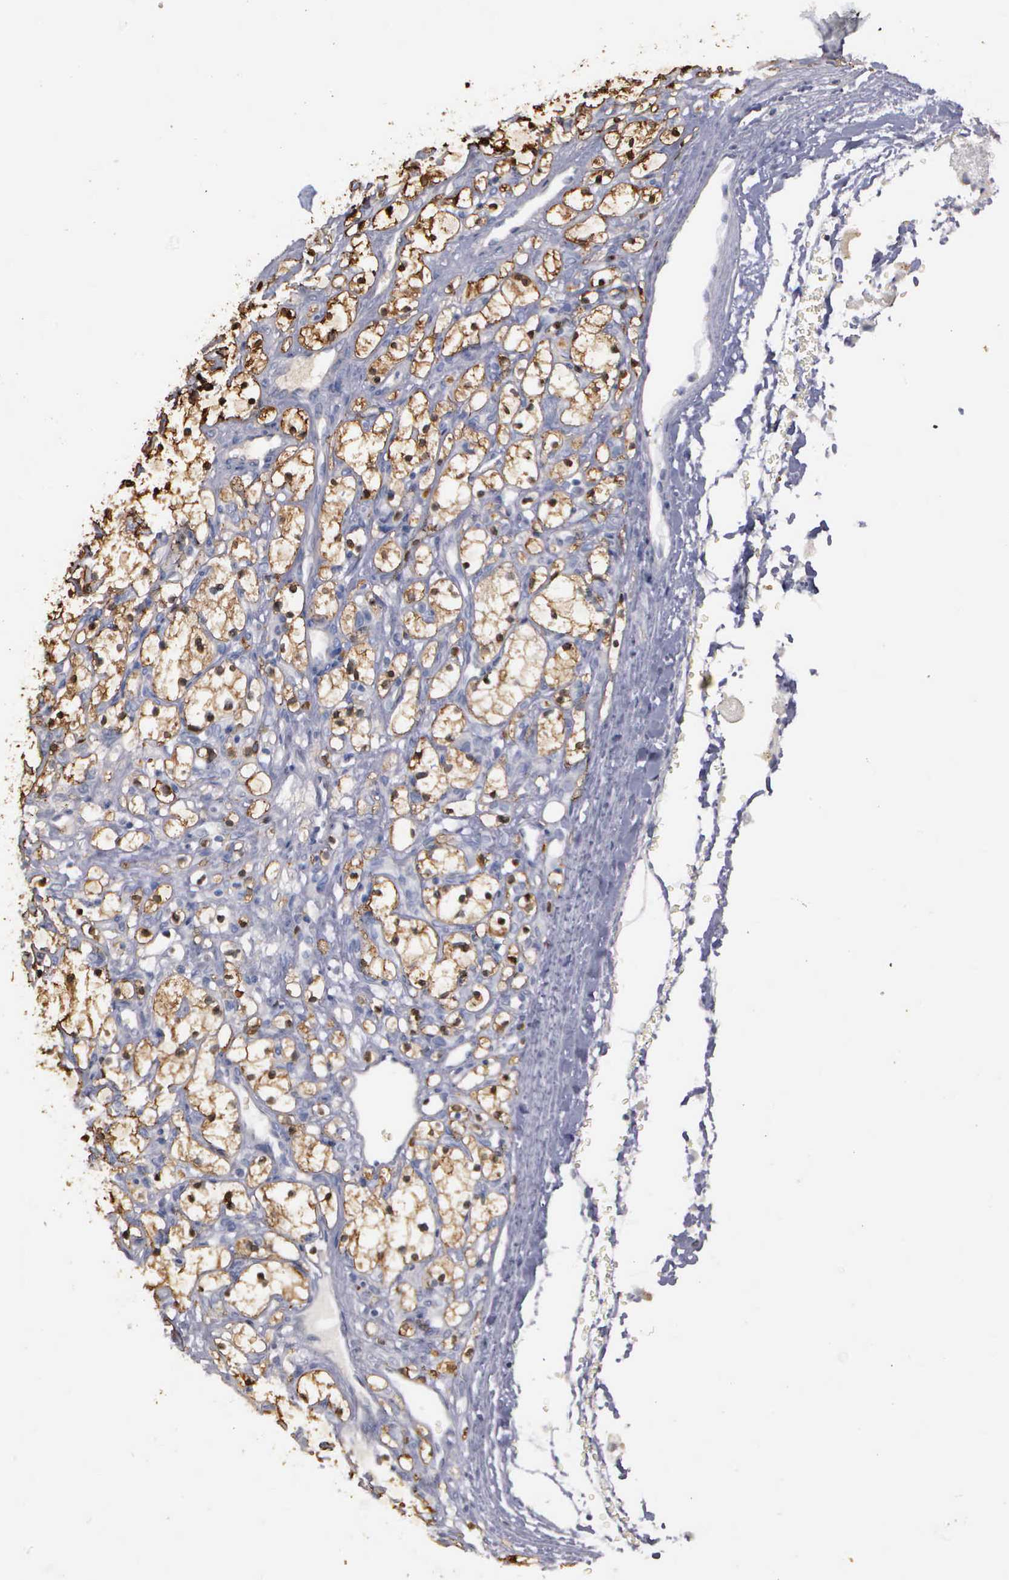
{"staining": {"intensity": "moderate", "quantity": "25%-75%", "location": "cytoplasmic/membranous"}, "tissue": "renal cancer", "cell_type": "Tumor cells", "image_type": "cancer", "snomed": [{"axis": "morphology", "description": "Adenocarcinoma, NOS"}, {"axis": "topography", "description": "Kidney"}], "caption": "This image shows immunohistochemistry staining of human renal adenocarcinoma, with medium moderate cytoplasmic/membranous expression in about 25%-75% of tumor cells.", "gene": "ENO3", "patient": {"sex": "female", "age": 83}}